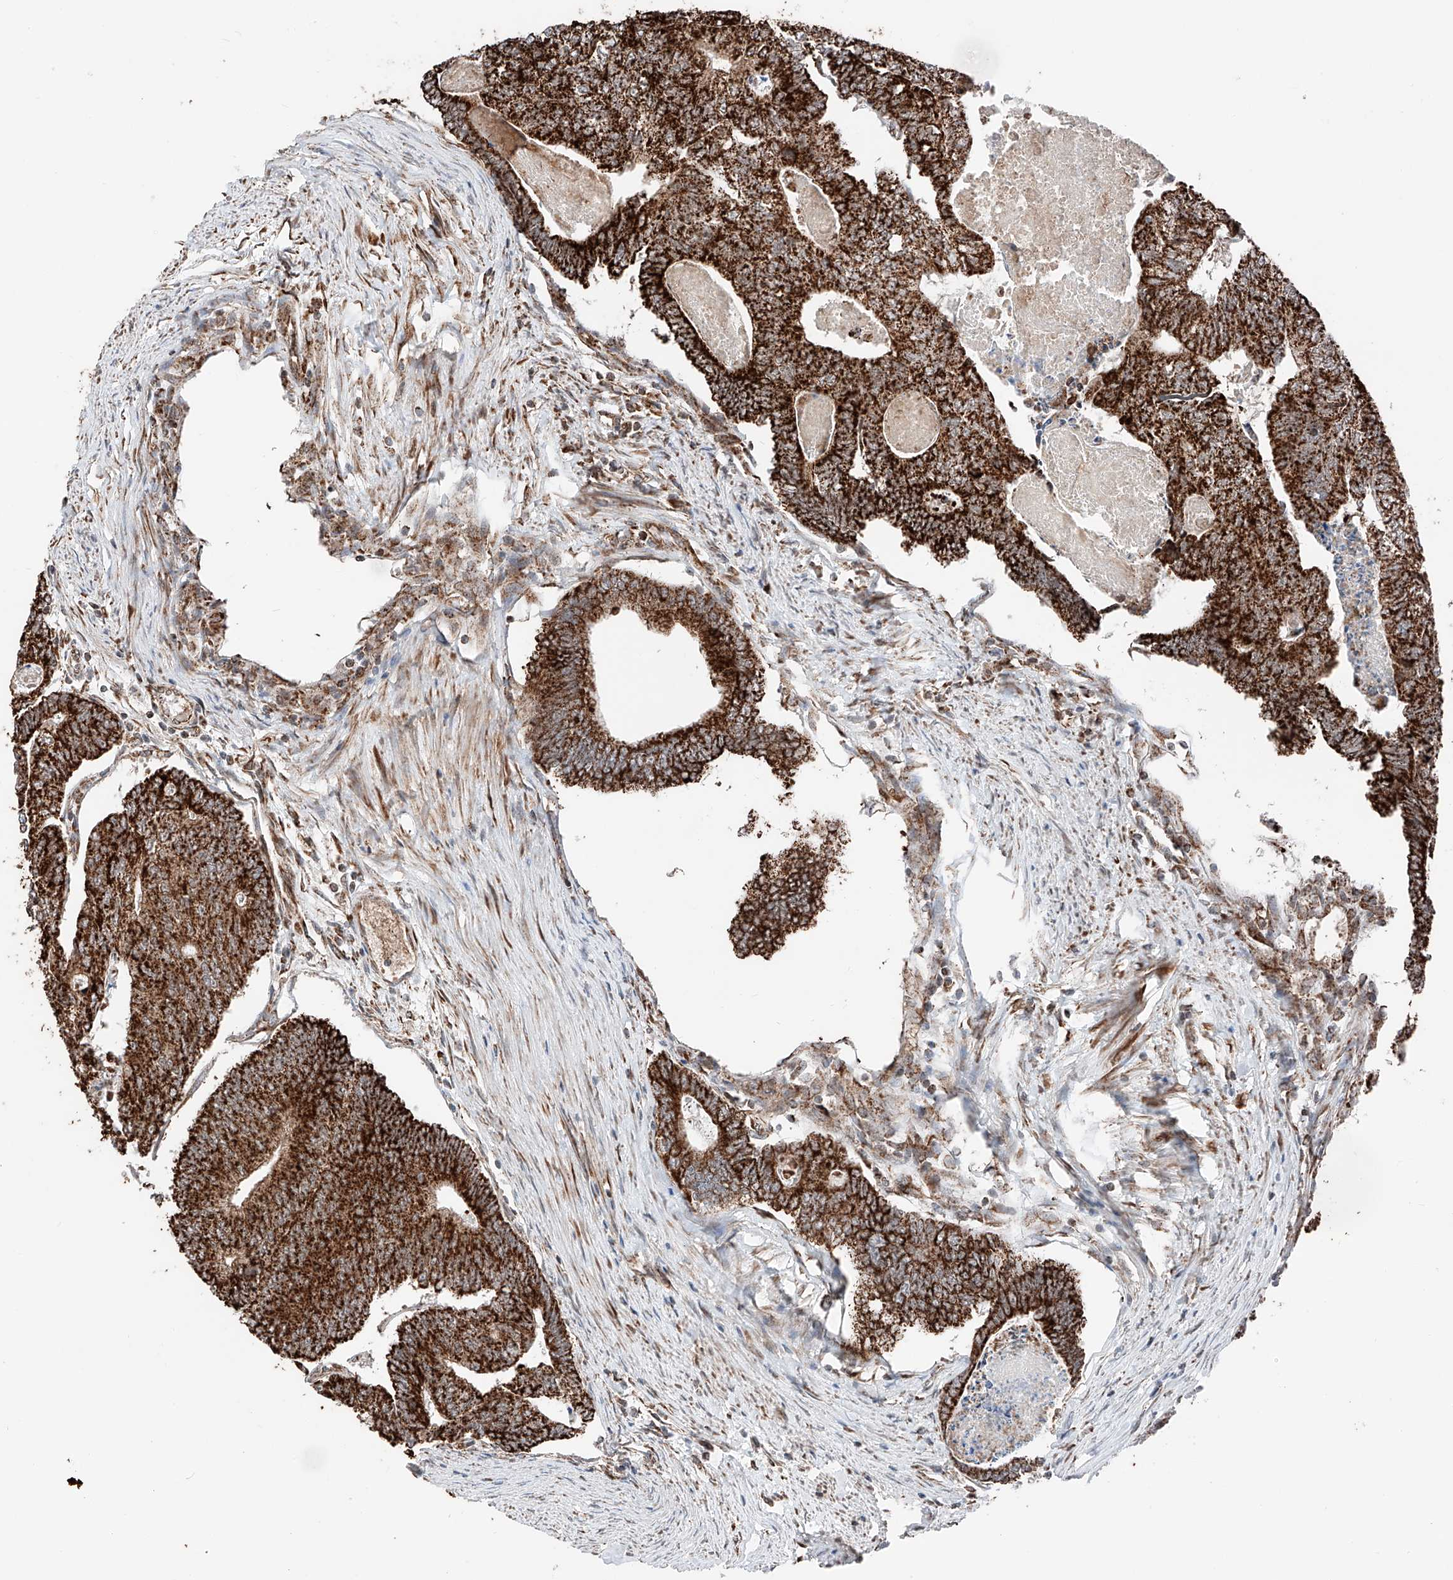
{"staining": {"intensity": "strong", "quantity": ">75%", "location": "cytoplasmic/membranous"}, "tissue": "colorectal cancer", "cell_type": "Tumor cells", "image_type": "cancer", "snomed": [{"axis": "morphology", "description": "Adenocarcinoma, NOS"}, {"axis": "topography", "description": "Colon"}], "caption": "DAB (3,3'-diaminobenzidine) immunohistochemical staining of human colorectal cancer exhibits strong cytoplasmic/membranous protein expression in approximately >75% of tumor cells.", "gene": "ZSCAN29", "patient": {"sex": "female", "age": 67}}